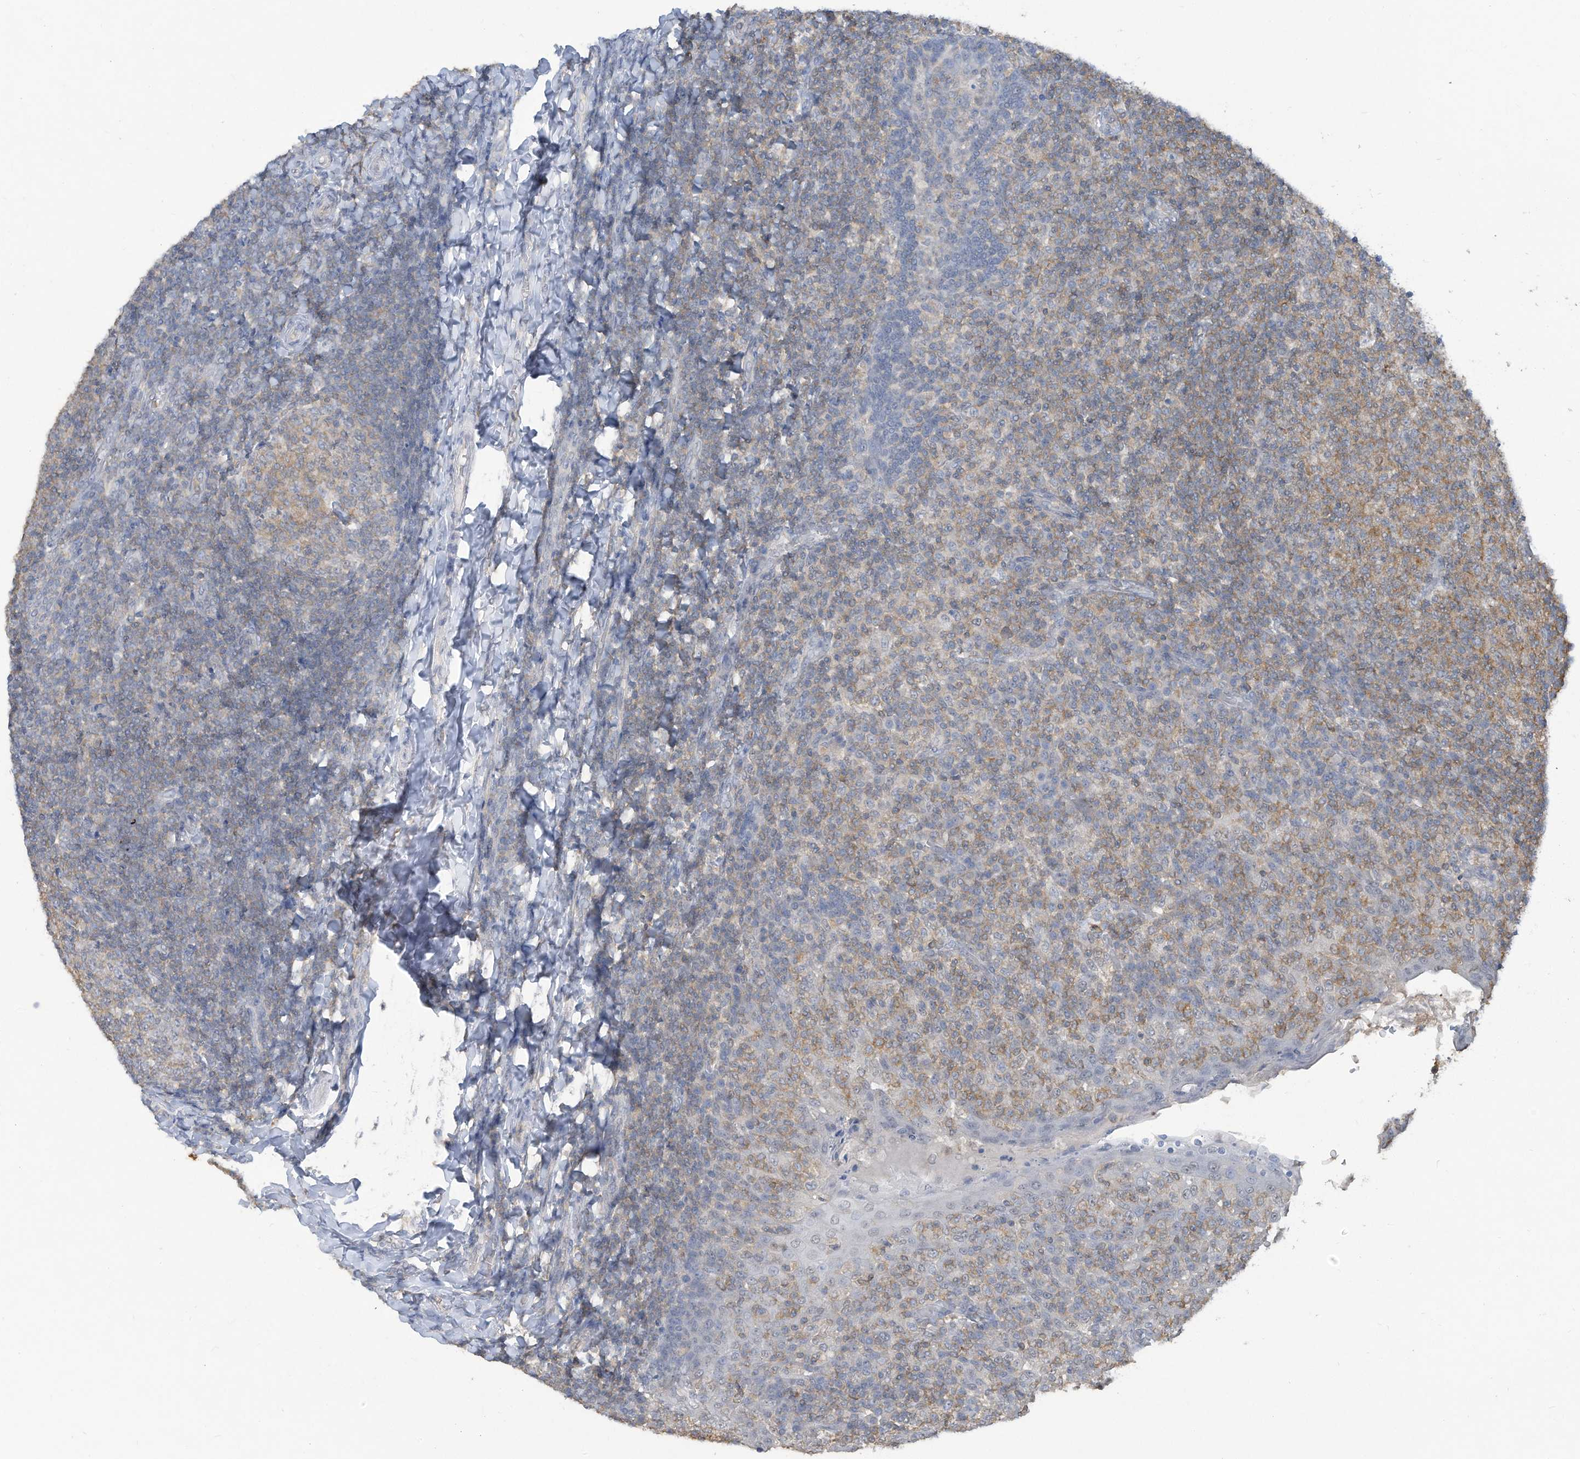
{"staining": {"intensity": "moderate", "quantity": "25%-75%", "location": "cytoplasmic/membranous"}, "tissue": "tonsil", "cell_type": "Germinal center cells", "image_type": "normal", "snomed": [{"axis": "morphology", "description": "Normal tissue, NOS"}, {"axis": "topography", "description": "Tonsil"}], "caption": "High-magnification brightfield microscopy of benign tonsil stained with DAB (brown) and counterstained with hematoxylin (blue). germinal center cells exhibit moderate cytoplasmic/membranous staining is appreciated in about25%-75% of cells. Ihc stains the protein of interest in brown and the nuclei are stained blue.", "gene": "HAS3", "patient": {"sex": "female", "age": 19}}